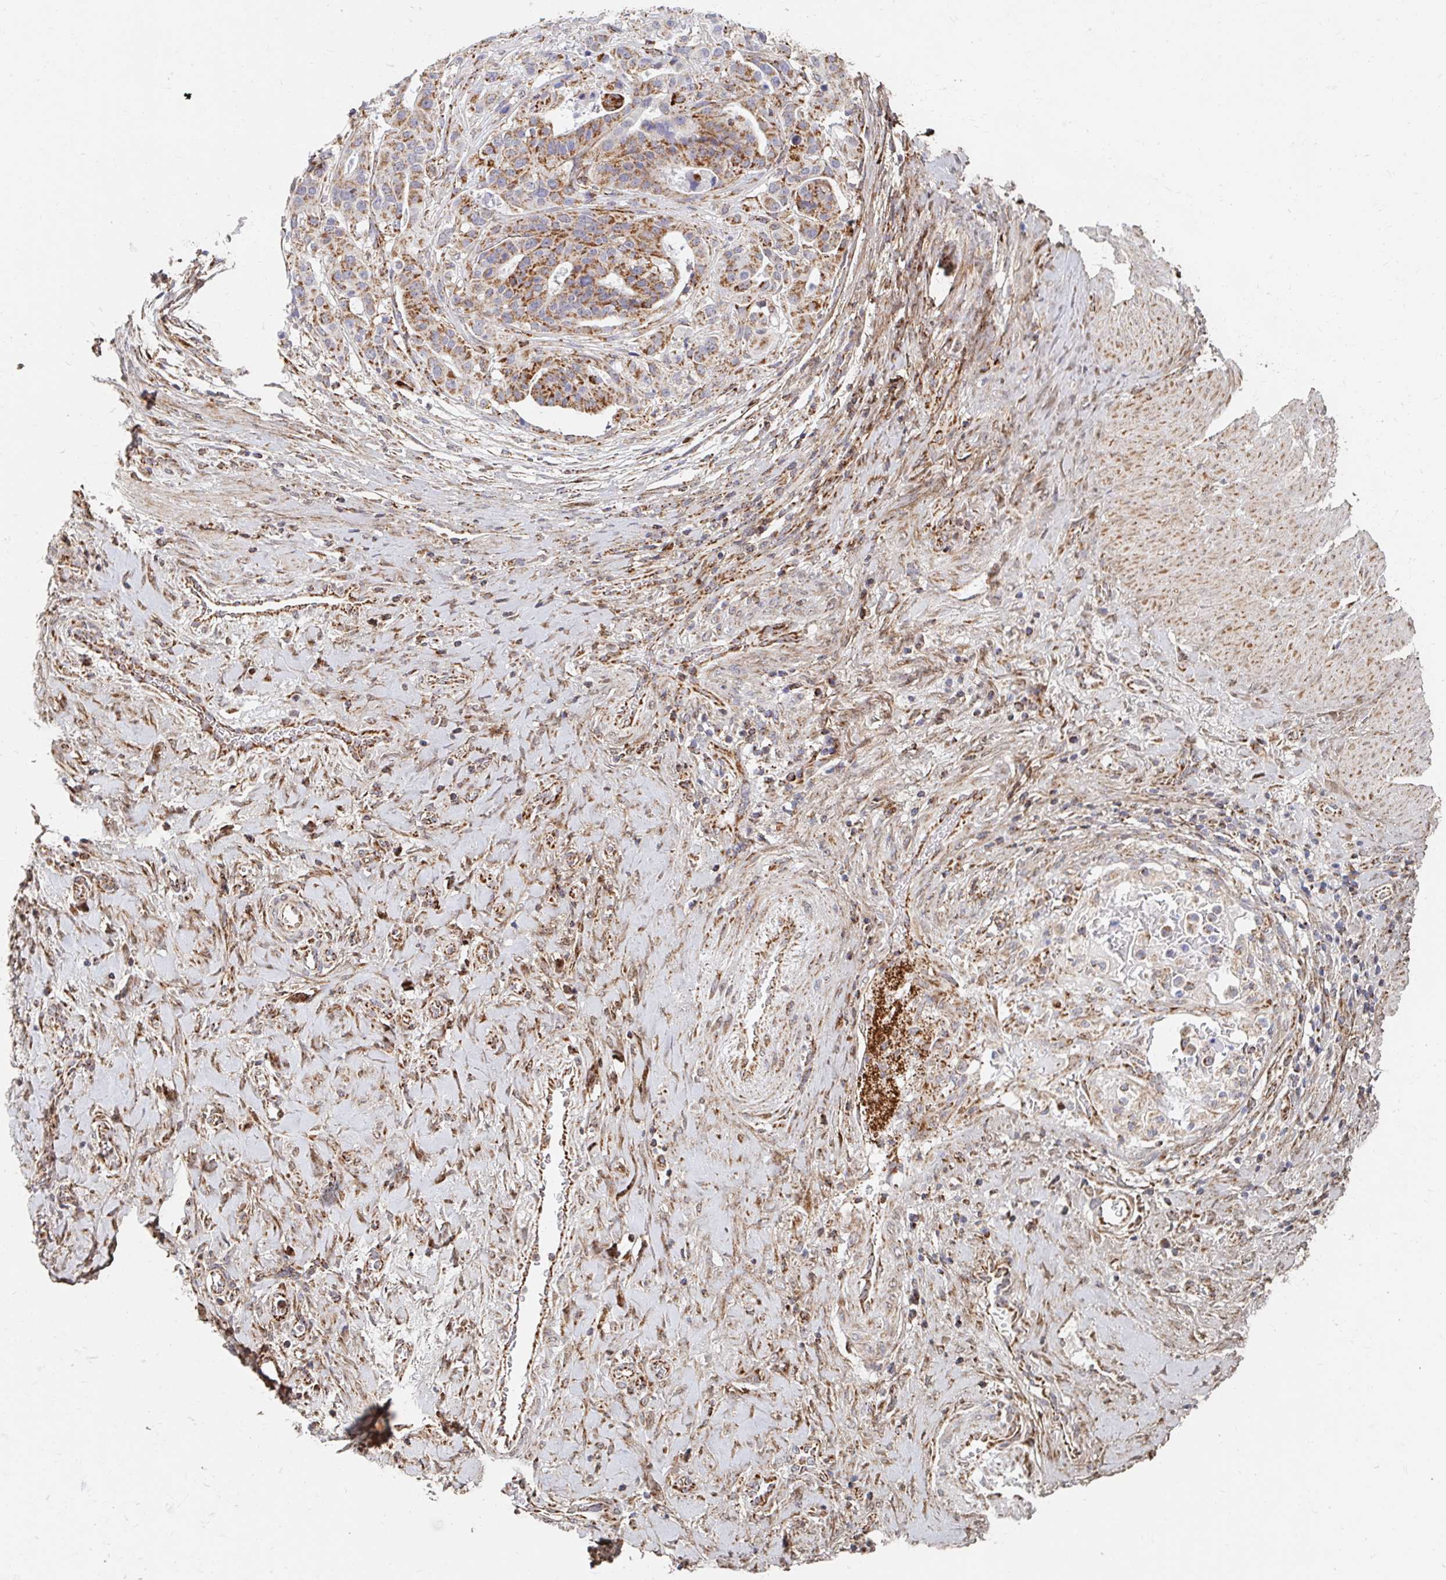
{"staining": {"intensity": "moderate", "quantity": ">75%", "location": "cytoplasmic/membranous"}, "tissue": "stomach cancer", "cell_type": "Tumor cells", "image_type": "cancer", "snomed": [{"axis": "morphology", "description": "Adenocarcinoma, NOS"}, {"axis": "topography", "description": "Stomach"}], "caption": "Stomach adenocarcinoma was stained to show a protein in brown. There is medium levels of moderate cytoplasmic/membranous positivity in about >75% of tumor cells. (DAB IHC with brightfield microscopy, high magnification).", "gene": "MAVS", "patient": {"sex": "male", "age": 48}}